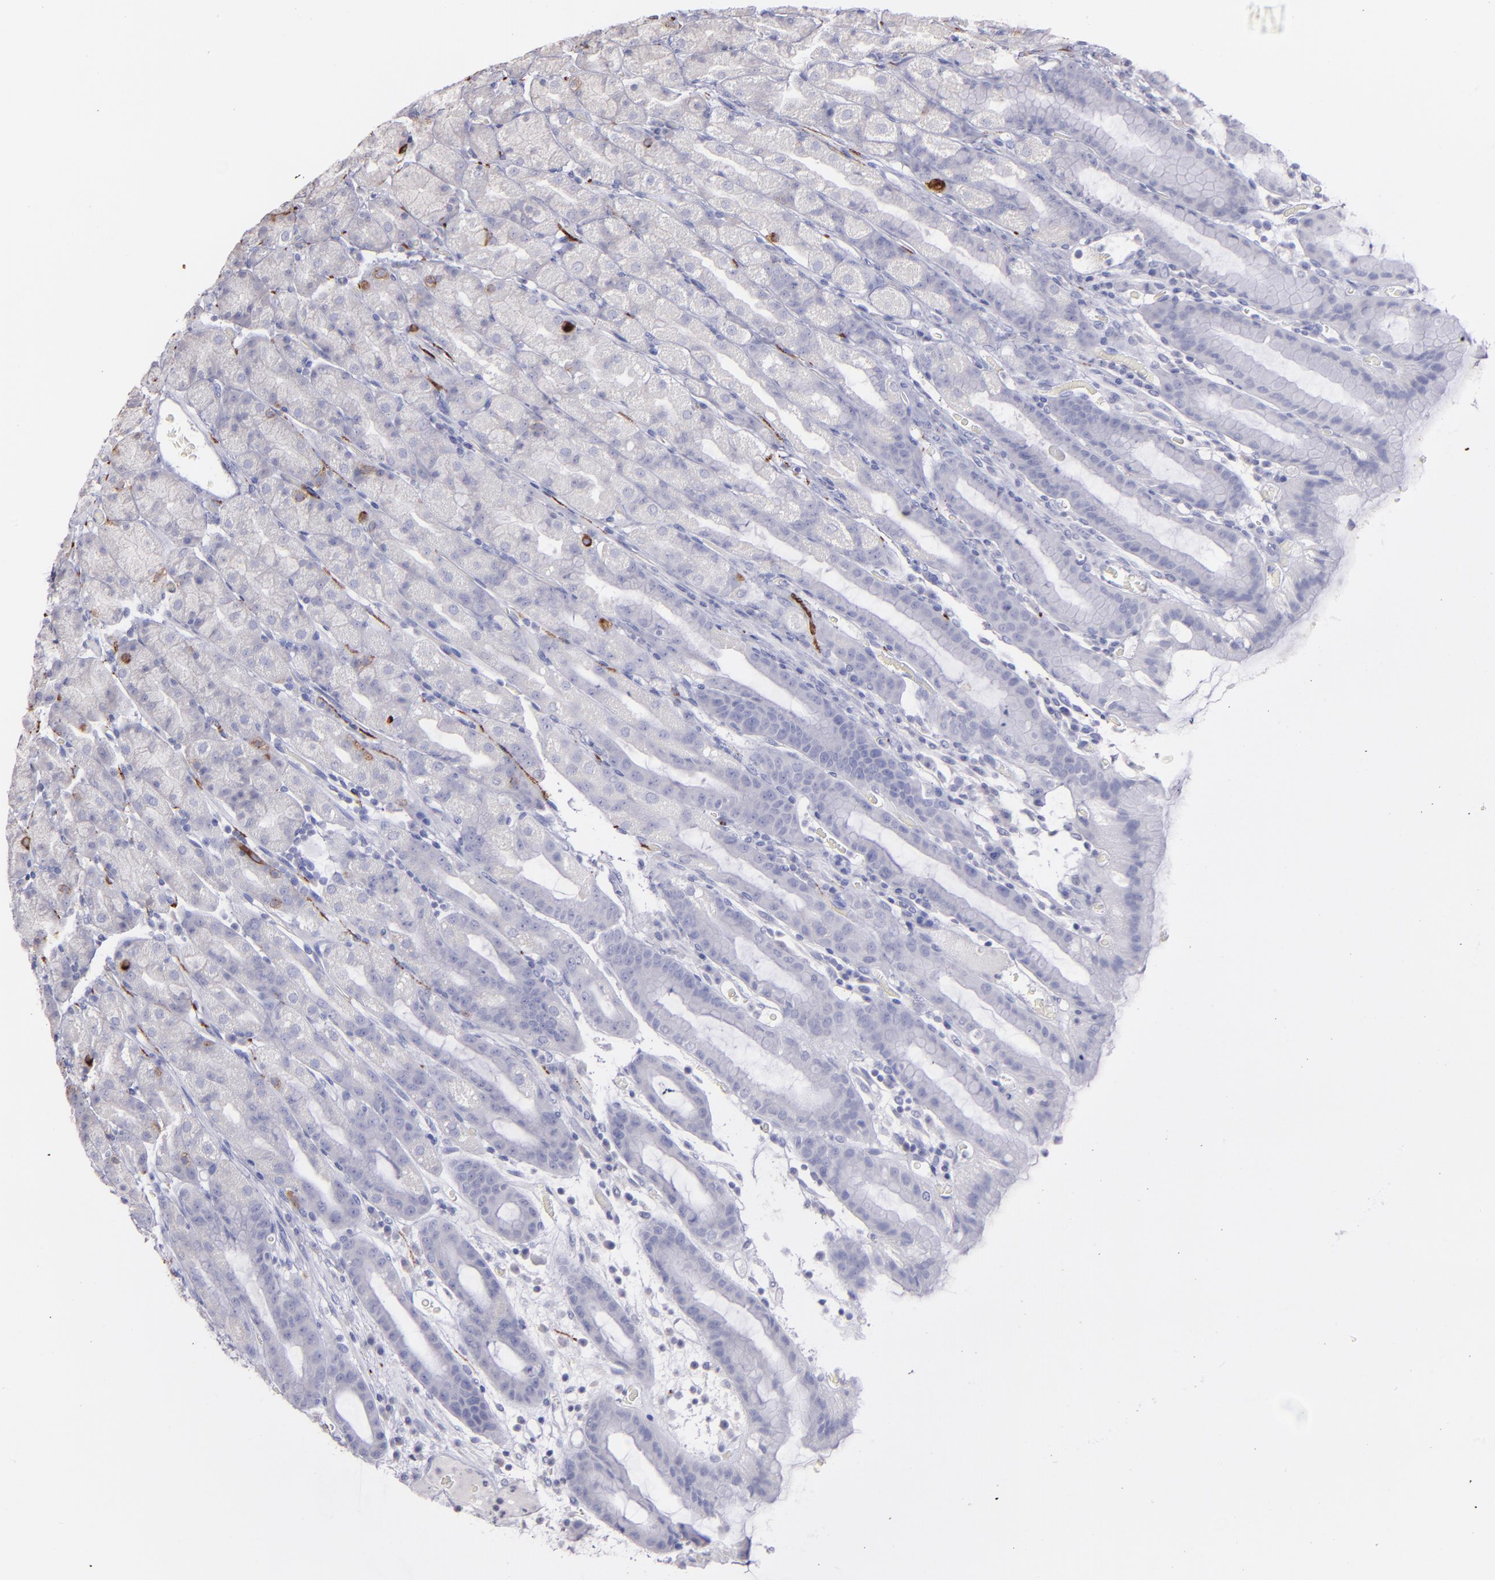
{"staining": {"intensity": "strong", "quantity": "<25%", "location": "cytoplasmic/membranous"}, "tissue": "stomach", "cell_type": "Glandular cells", "image_type": "normal", "snomed": [{"axis": "morphology", "description": "Normal tissue, NOS"}, {"axis": "topography", "description": "Stomach, upper"}], "caption": "Immunohistochemistry (DAB) staining of benign human stomach displays strong cytoplasmic/membranous protein positivity in approximately <25% of glandular cells.", "gene": "SNAP25", "patient": {"sex": "male", "age": 68}}